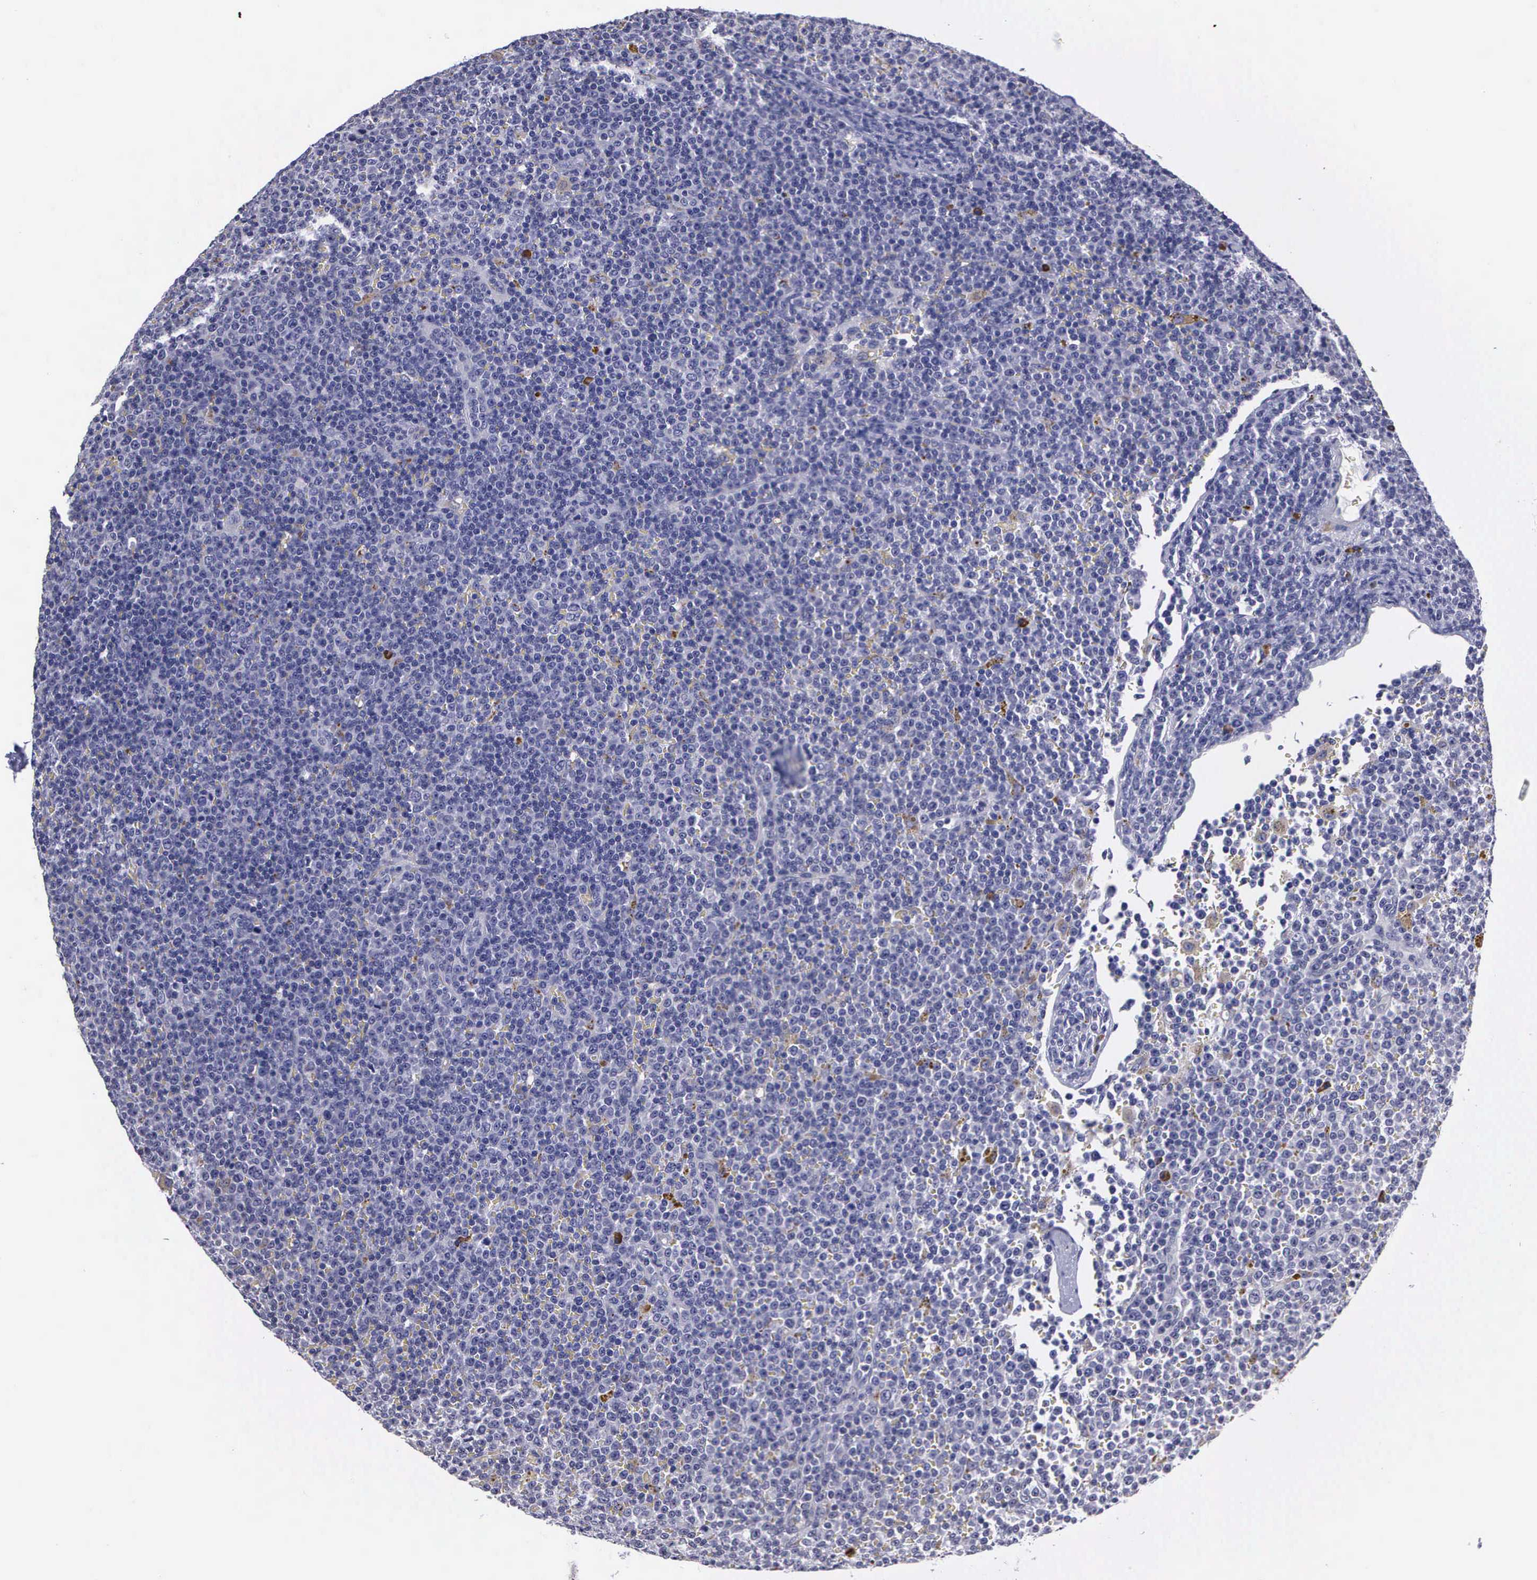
{"staining": {"intensity": "negative", "quantity": "none", "location": "none"}, "tissue": "lymphoma", "cell_type": "Tumor cells", "image_type": "cancer", "snomed": [{"axis": "morphology", "description": "Malignant lymphoma, non-Hodgkin's type, Low grade"}, {"axis": "topography", "description": "Lymph node"}], "caption": "There is no significant positivity in tumor cells of lymphoma.", "gene": "CRELD2", "patient": {"sex": "male", "age": 50}}